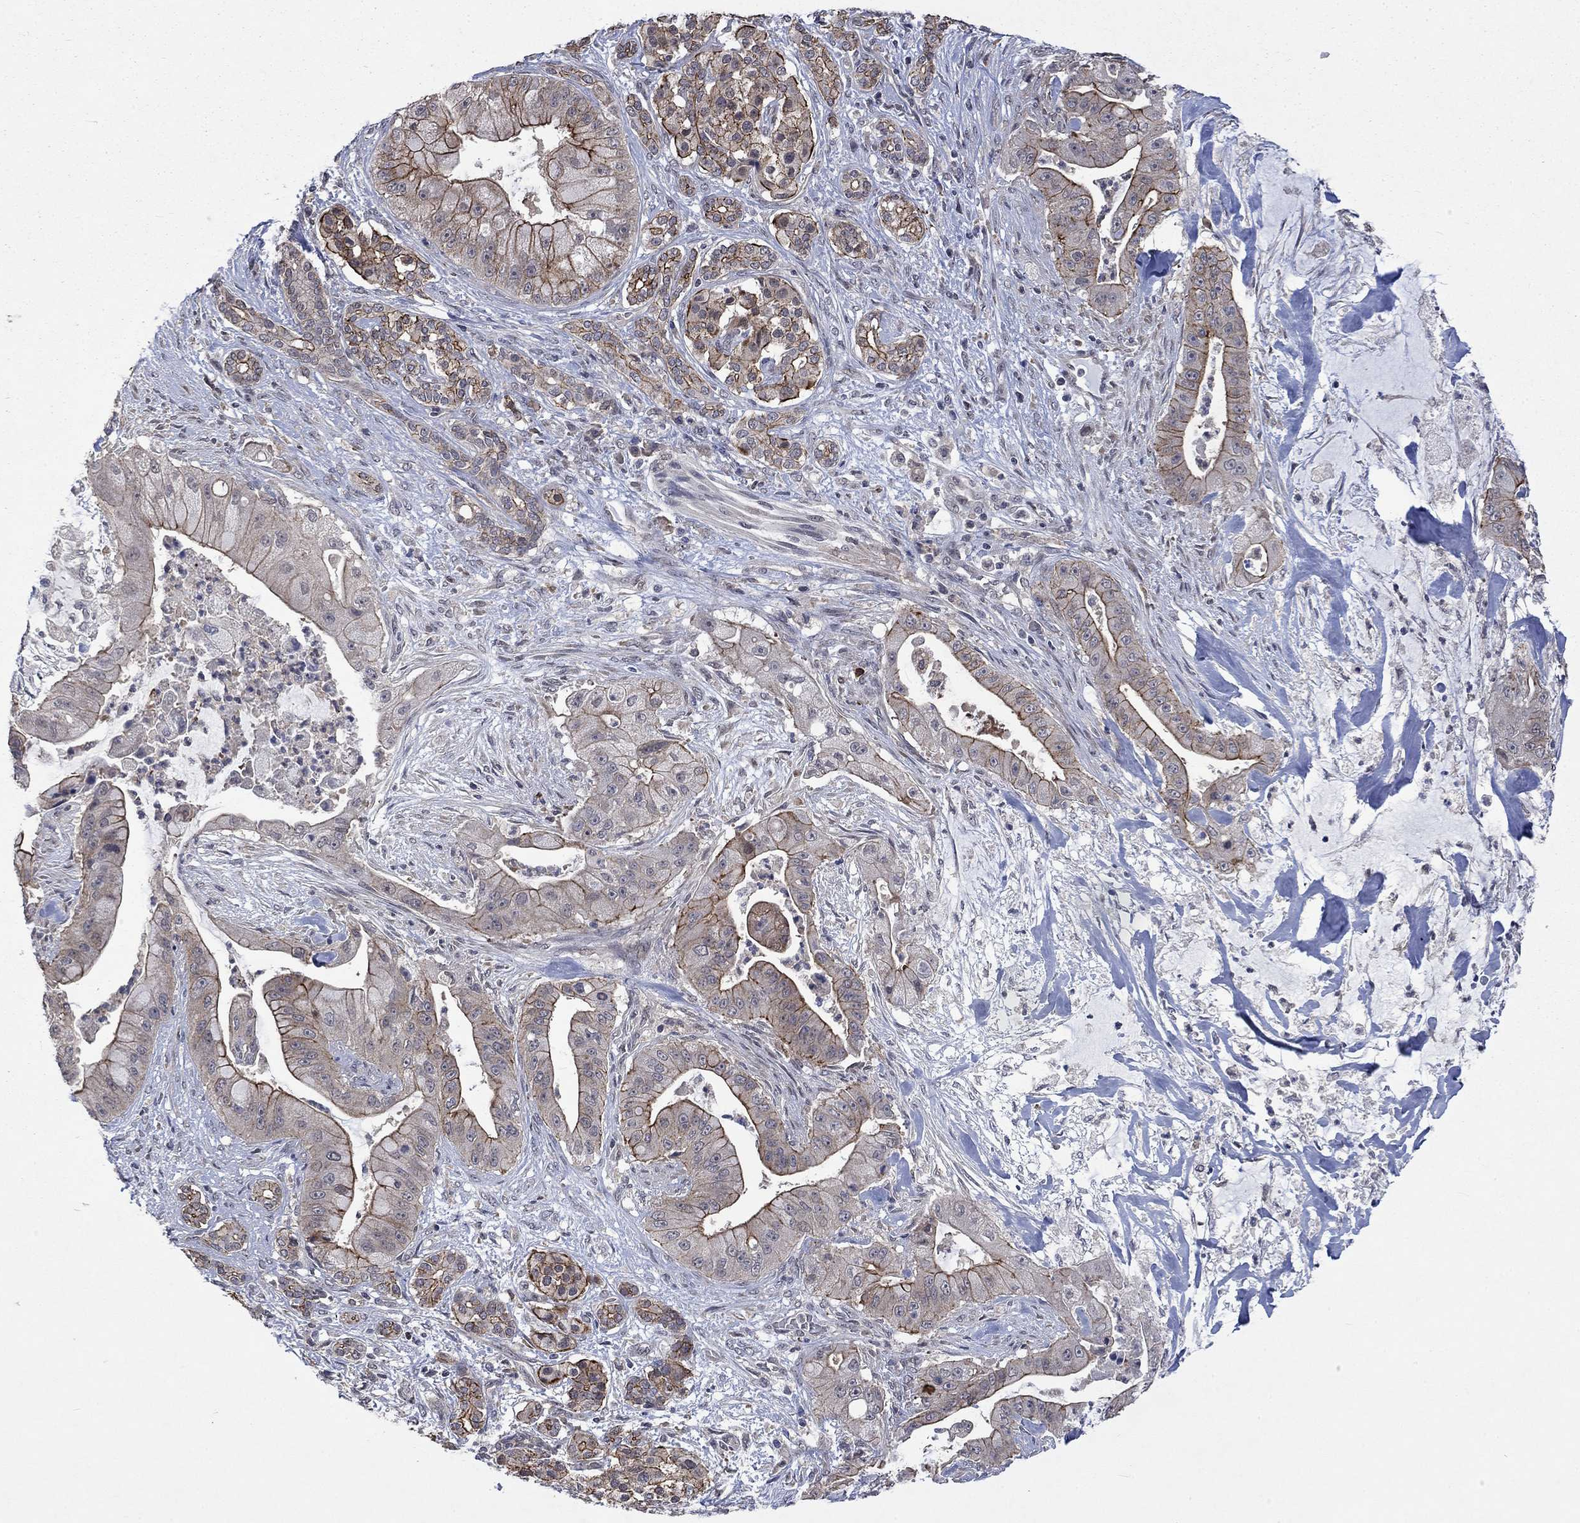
{"staining": {"intensity": "moderate", "quantity": "25%-75%", "location": "cytoplasmic/membranous"}, "tissue": "pancreatic cancer", "cell_type": "Tumor cells", "image_type": "cancer", "snomed": [{"axis": "morphology", "description": "Normal tissue, NOS"}, {"axis": "morphology", "description": "Inflammation, NOS"}, {"axis": "morphology", "description": "Adenocarcinoma, NOS"}, {"axis": "topography", "description": "Pancreas"}], "caption": "This is a micrograph of immunohistochemistry (IHC) staining of pancreatic adenocarcinoma, which shows moderate positivity in the cytoplasmic/membranous of tumor cells.", "gene": "PPP1R9A", "patient": {"sex": "male", "age": 57}}